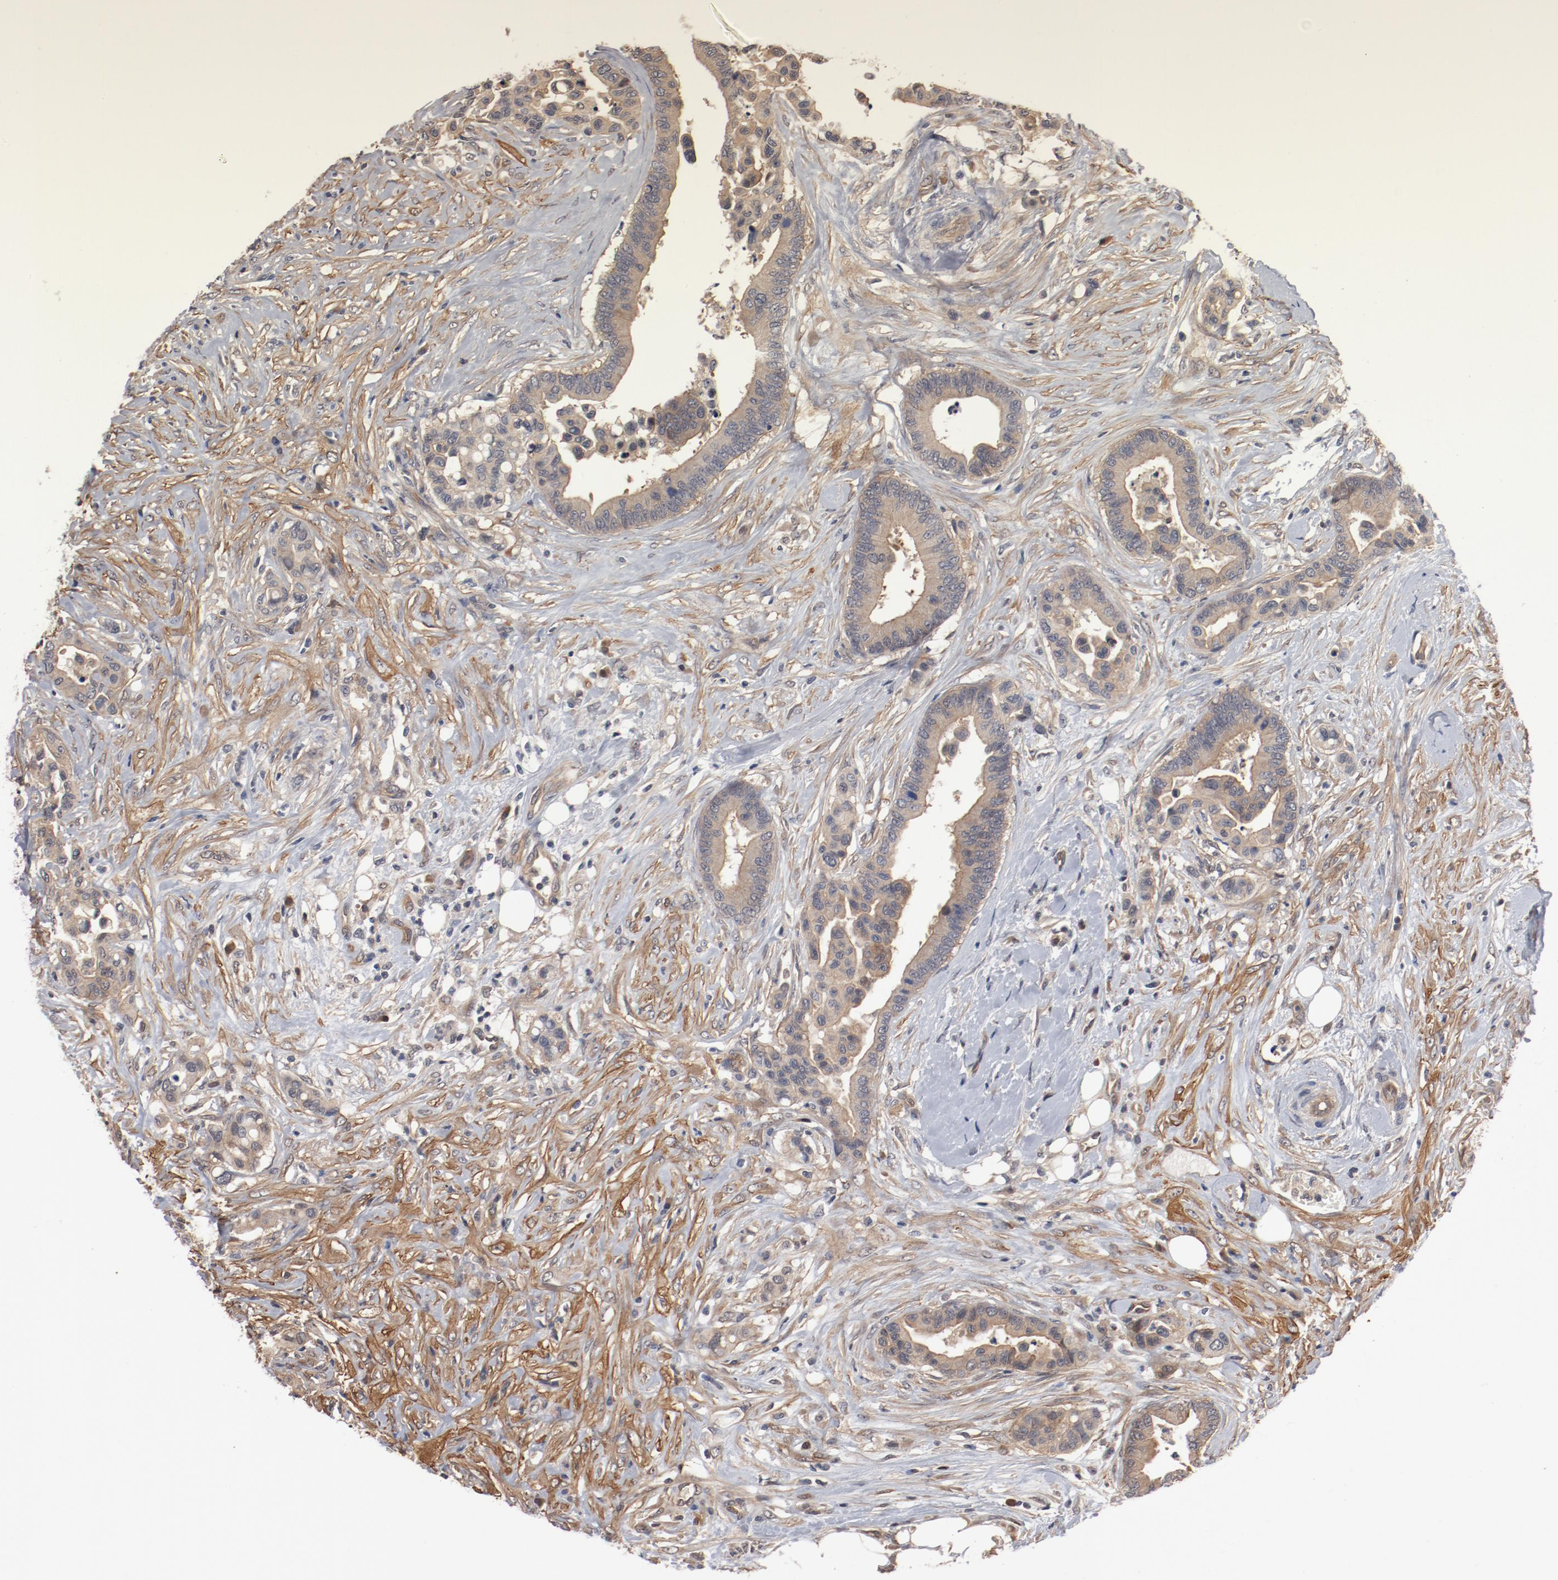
{"staining": {"intensity": "weak", "quantity": "<25%", "location": "cytoplasmic/membranous"}, "tissue": "colorectal cancer", "cell_type": "Tumor cells", "image_type": "cancer", "snomed": [{"axis": "morphology", "description": "Adenocarcinoma, NOS"}, {"axis": "topography", "description": "Colon"}], "caption": "High magnification brightfield microscopy of colorectal adenocarcinoma stained with DAB (brown) and counterstained with hematoxylin (blue): tumor cells show no significant positivity.", "gene": "PITPNM2", "patient": {"sex": "male", "age": 82}}